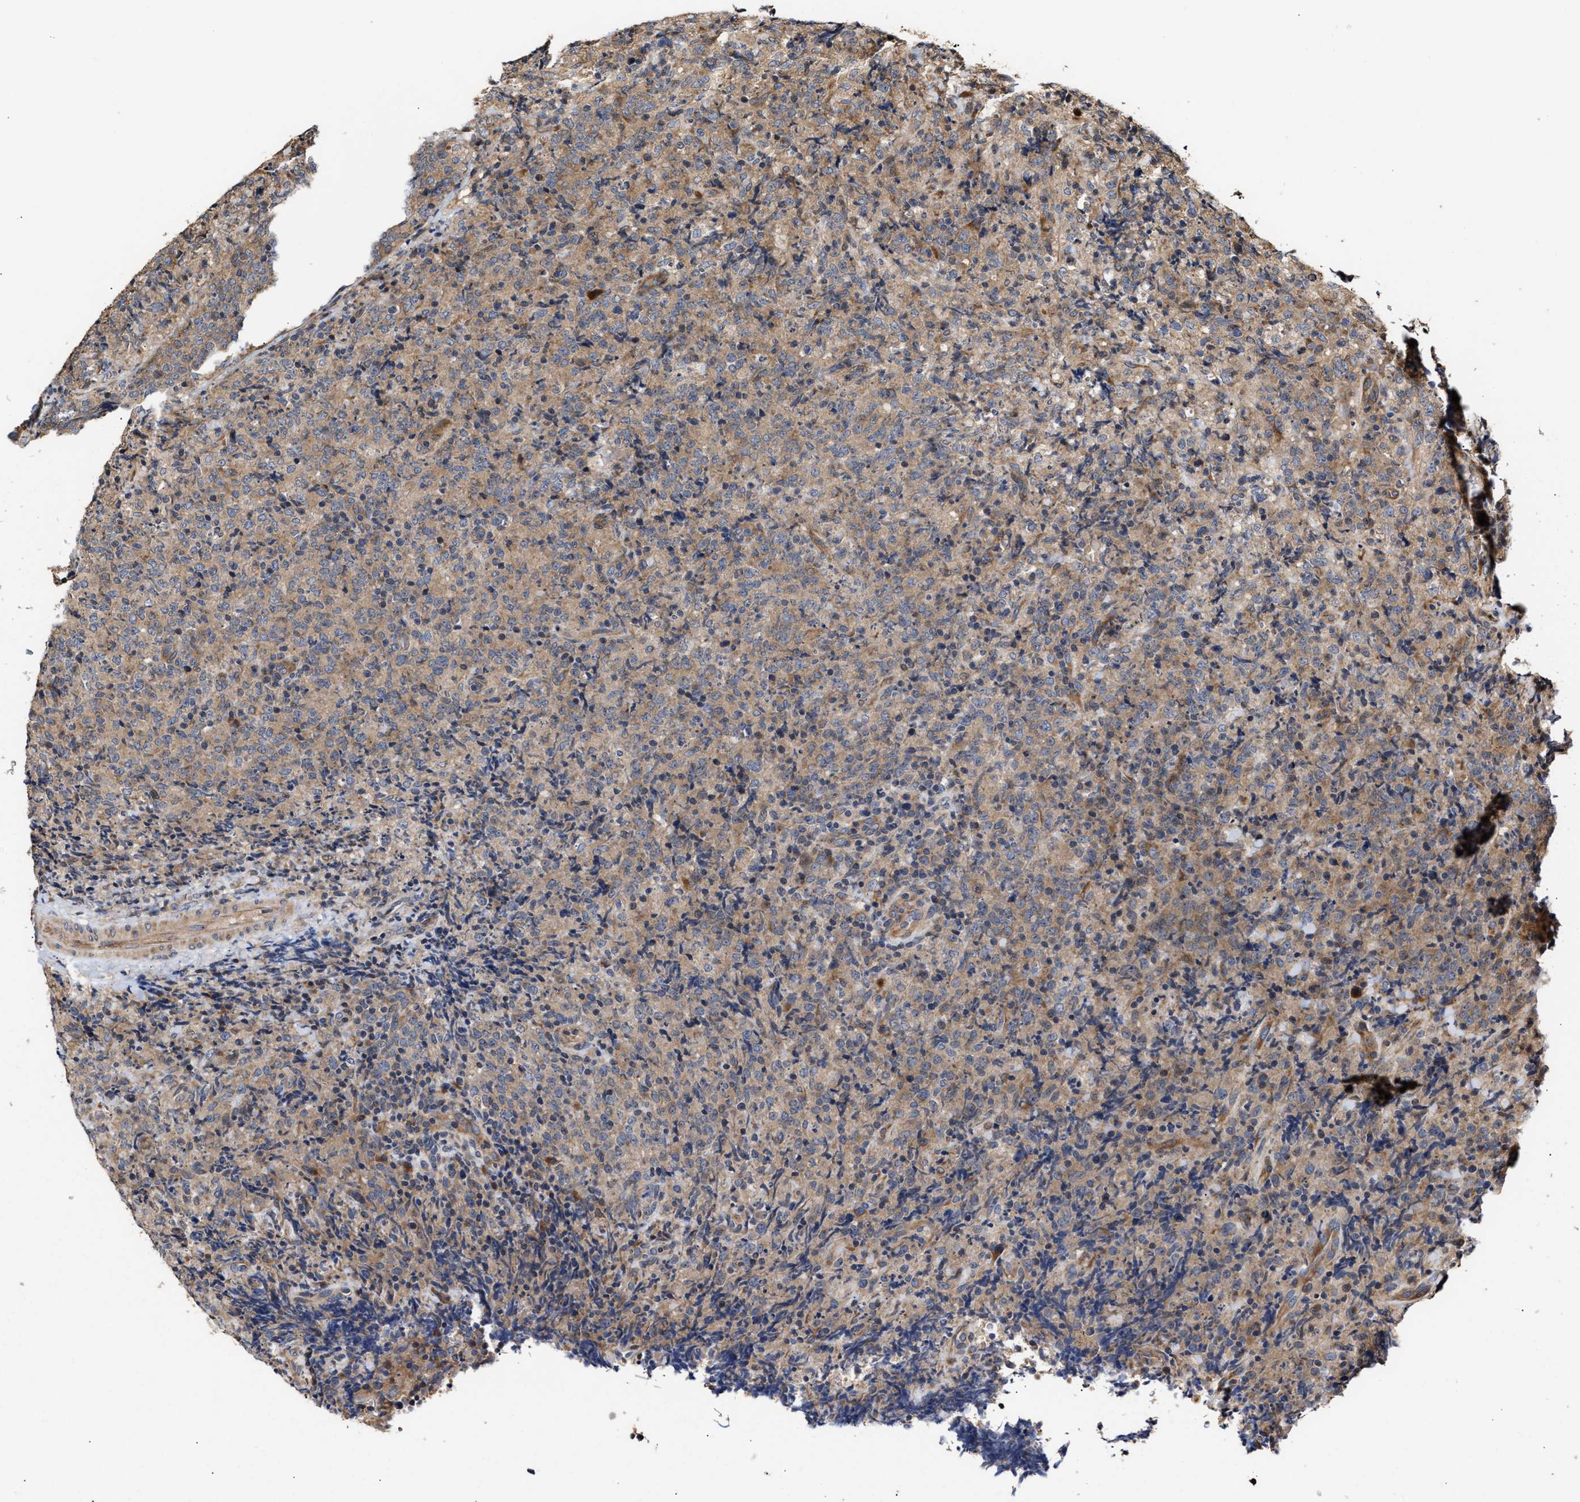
{"staining": {"intensity": "weak", "quantity": "<25%", "location": "cytoplasmic/membranous"}, "tissue": "lymphoma", "cell_type": "Tumor cells", "image_type": "cancer", "snomed": [{"axis": "morphology", "description": "Malignant lymphoma, non-Hodgkin's type, High grade"}, {"axis": "topography", "description": "Tonsil"}], "caption": "Tumor cells are negative for protein expression in human lymphoma.", "gene": "CLIP2", "patient": {"sex": "female", "age": 36}}